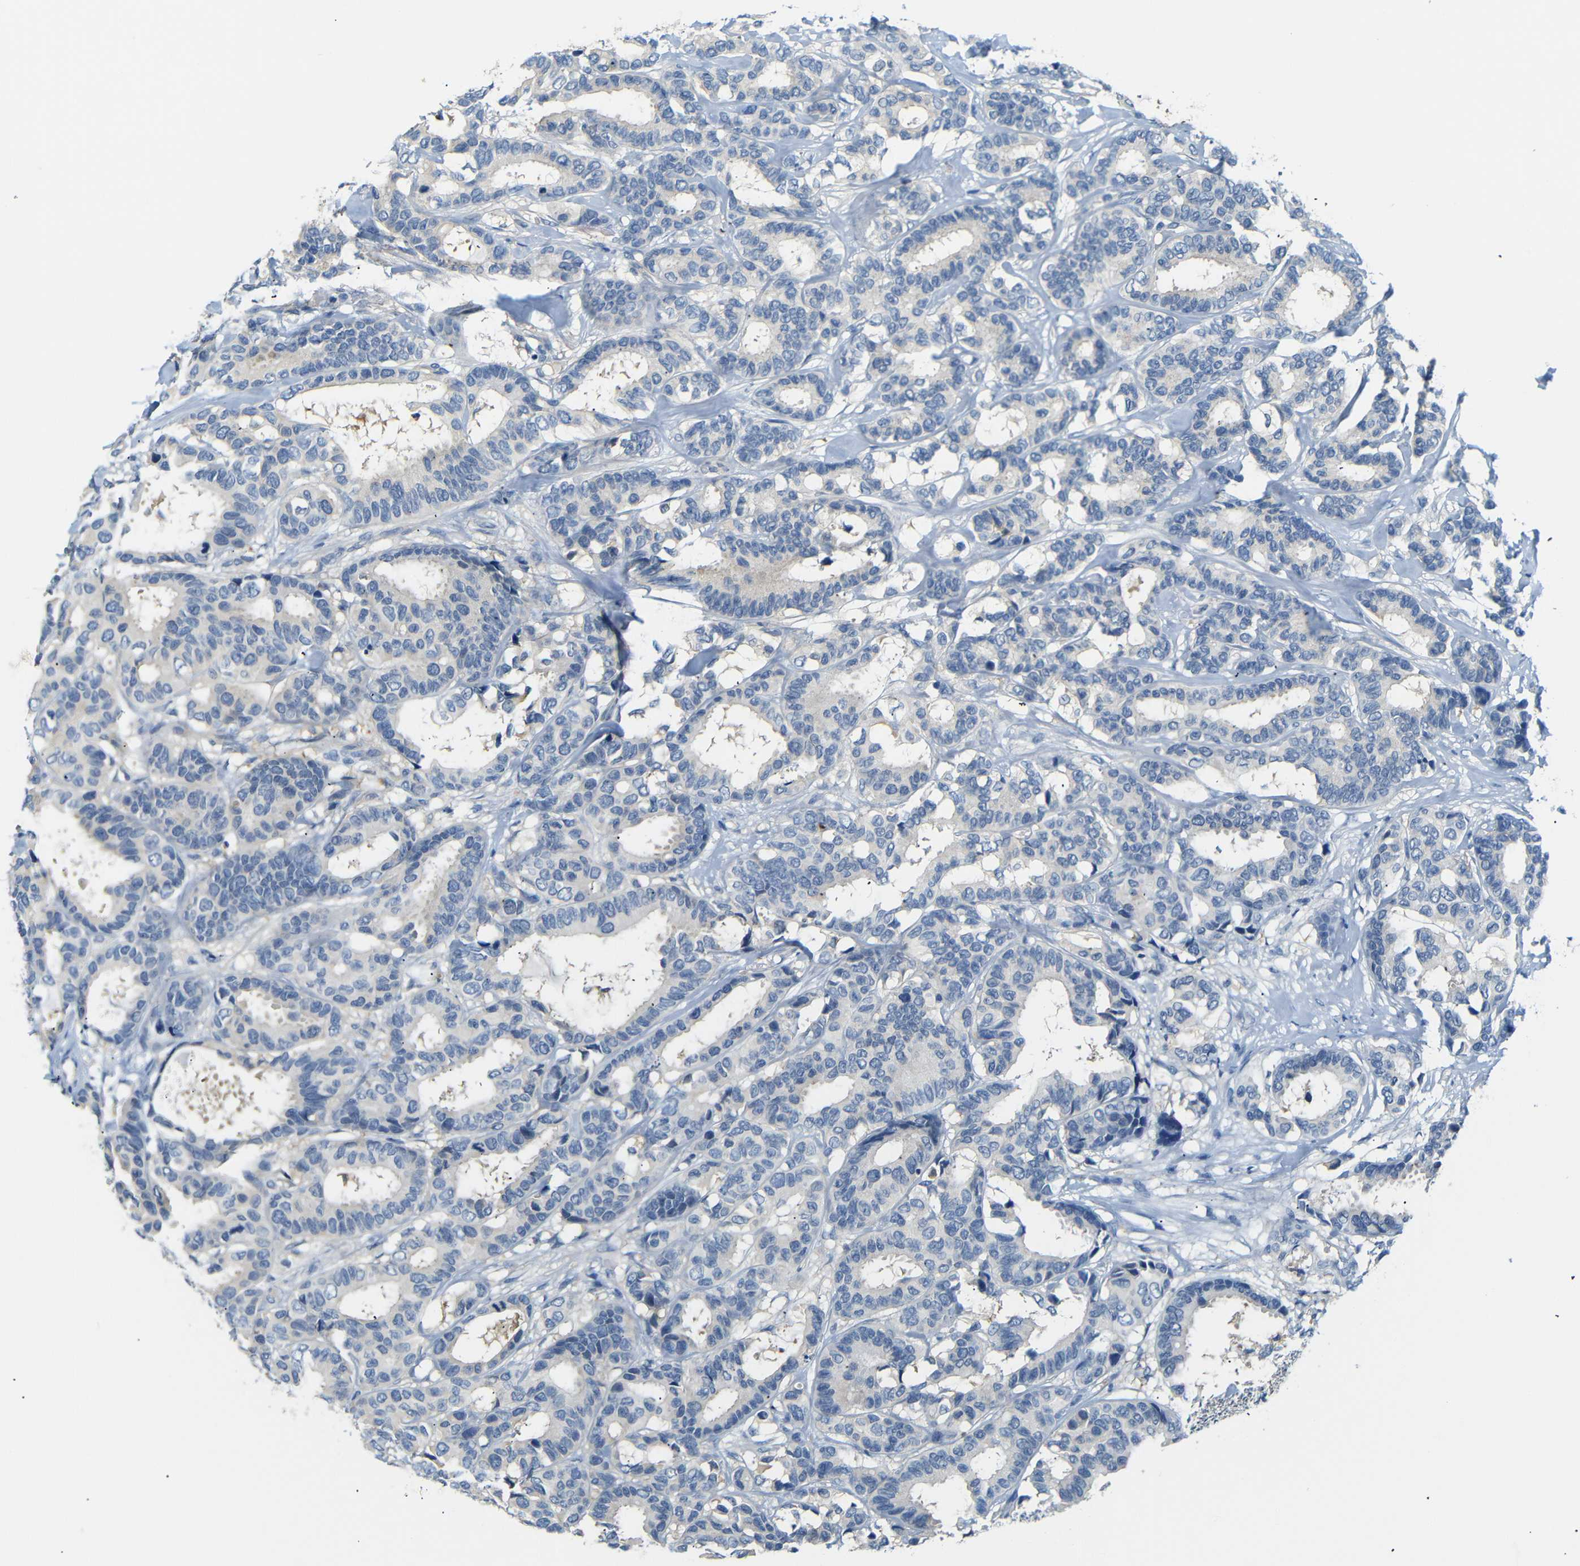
{"staining": {"intensity": "negative", "quantity": "none", "location": "none"}, "tissue": "breast cancer", "cell_type": "Tumor cells", "image_type": "cancer", "snomed": [{"axis": "morphology", "description": "Duct carcinoma"}, {"axis": "topography", "description": "Breast"}], "caption": "There is no significant expression in tumor cells of breast cancer (intraductal carcinoma). (DAB (3,3'-diaminobenzidine) immunohistochemistry (IHC) visualized using brightfield microscopy, high magnification).", "gene": "SFN", "patient": {"sex": "female", "age": 87}}